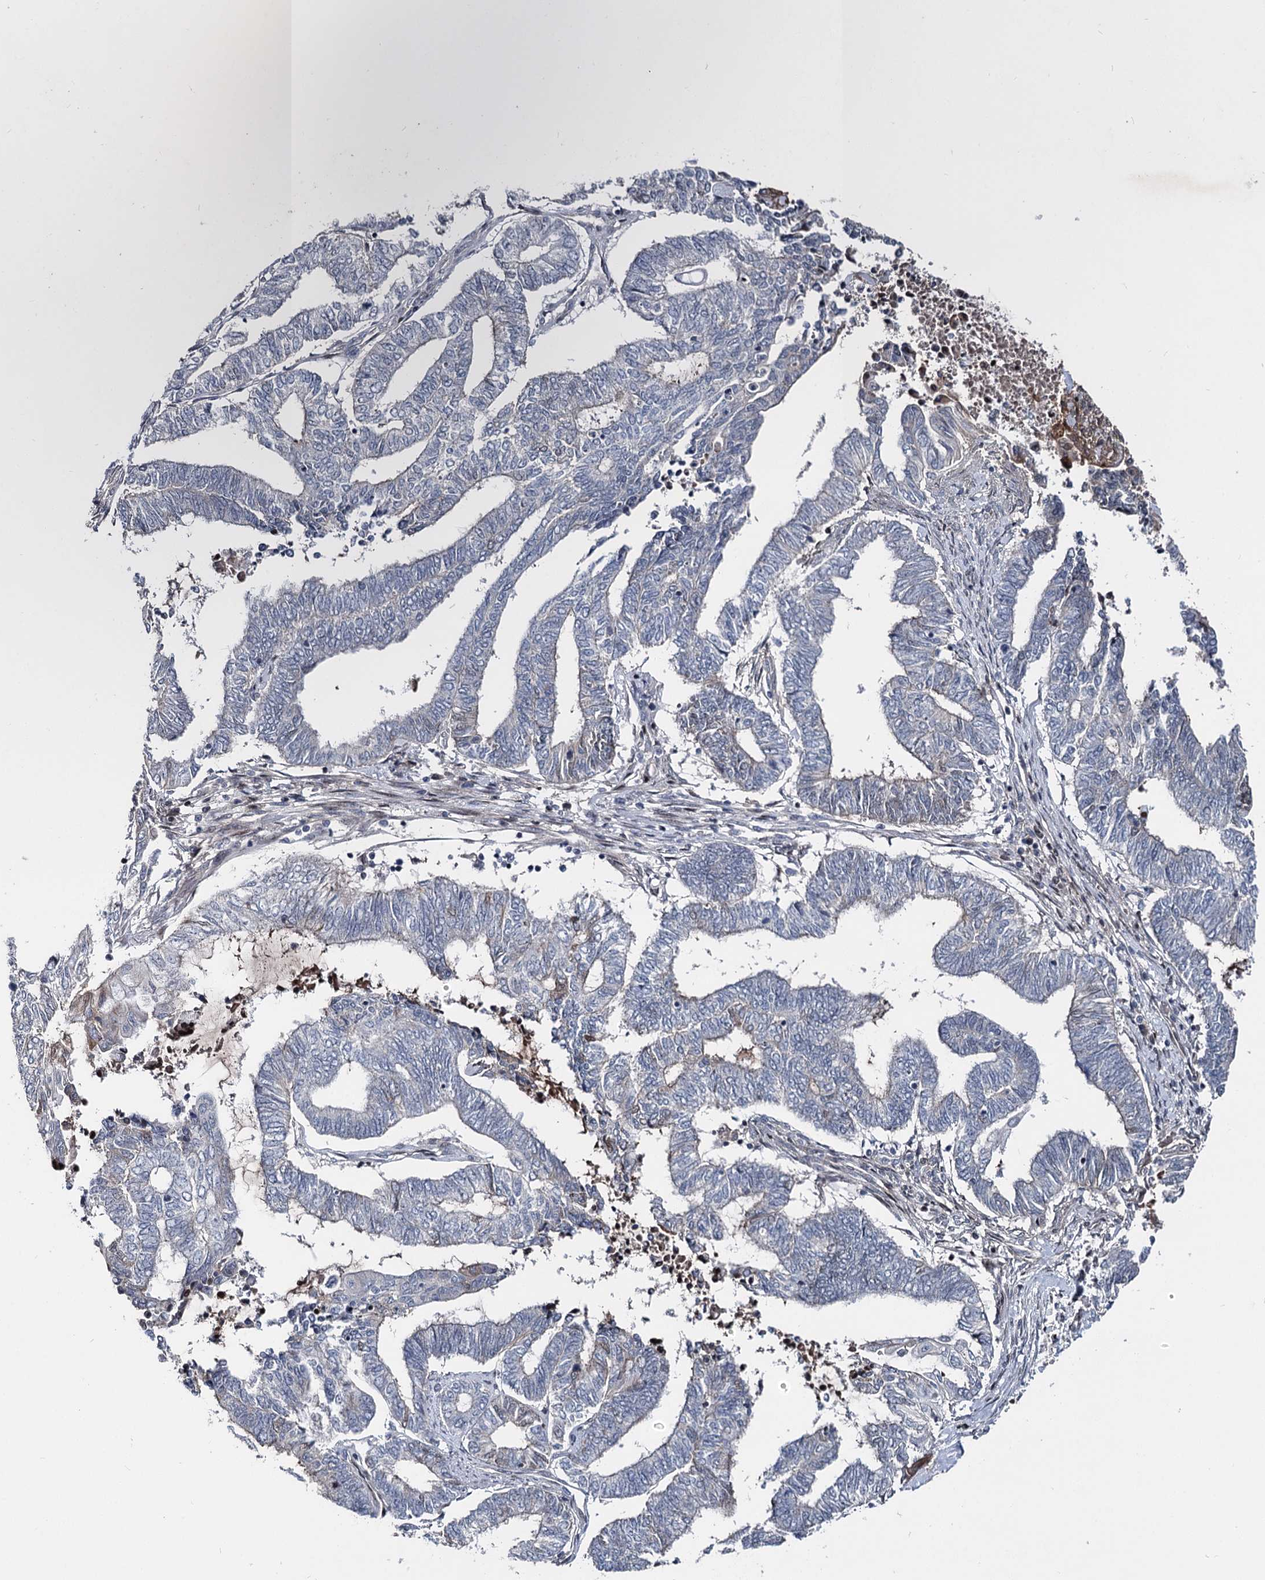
{"staining": {"intensity": "negative", "quantity": "none", "location": "none"}, "tissue": "endometrial cancer", "cell_type": "Tumor cells", "image_type": "cancer", "snomed": [{"axis": "morphology", "description": "Adenocarcinoma, NOS"}, {"axis": "topography", "description": "Uterus"}, {"axis": "topography", "description": "Endometrium"}], "caption": "Image shows no significant protein staining in tumor cells of adenocarcinoma (endometrial).", "gene": "ITFG2", "patient": {"sex": "female", "age": 70}}